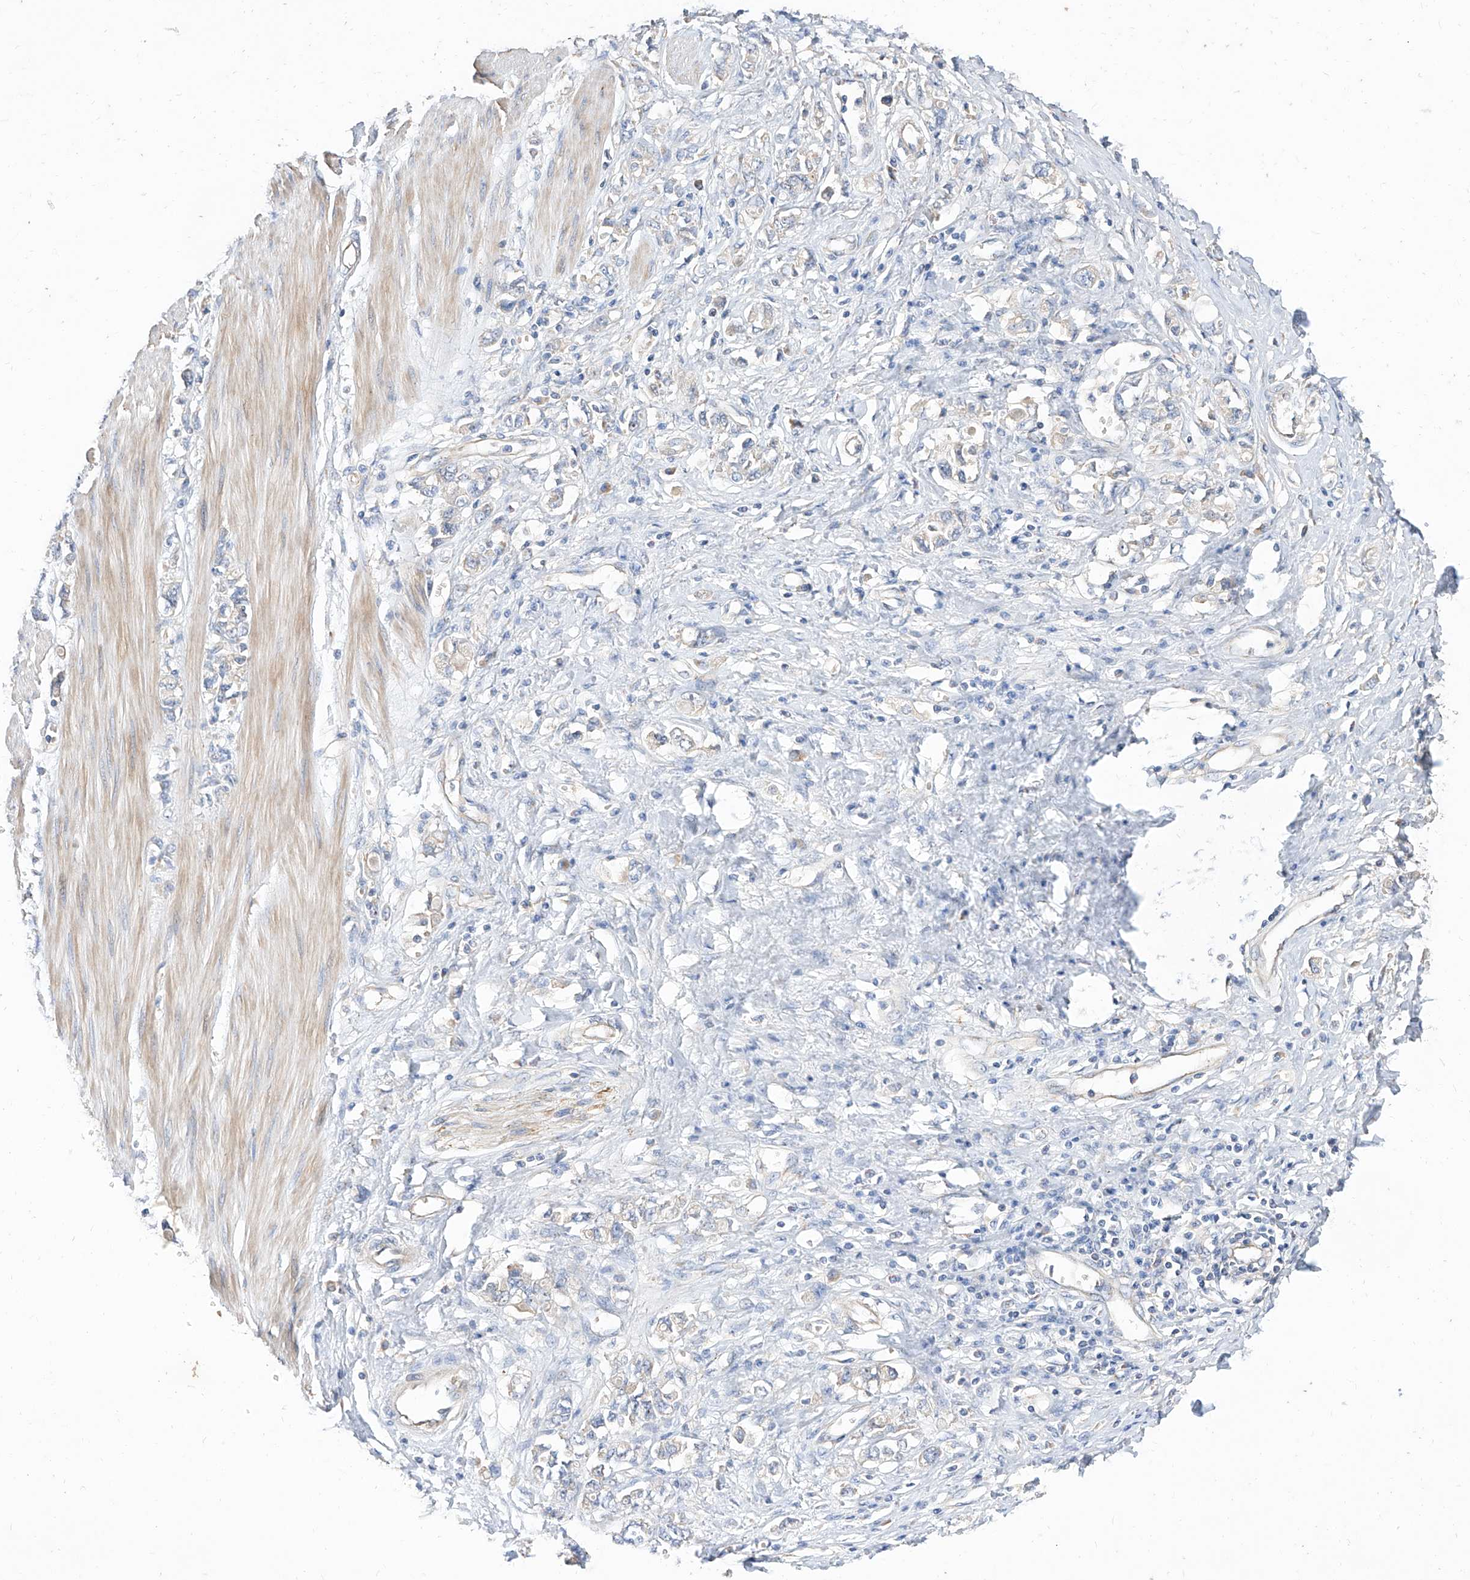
{"staining": {"intensity": "negative", "quantity": "none", "location": "none"}, "tissue": "stomach cancer", "cell_type": "Tumor cells", "image_type": "cancer", "snomed": [{"axis": "morphology", "description": "Adenocarcinoma, NOS"}, {"axis": "topography", "description": "Stomach"}], "caption": "Photomicrograph shows no protein staining in tumor cells of stomach cancer (adenocarcinoma) tissue.", "gene": "DIRAS3", "patient": {"sex": "female", "age": 76}}